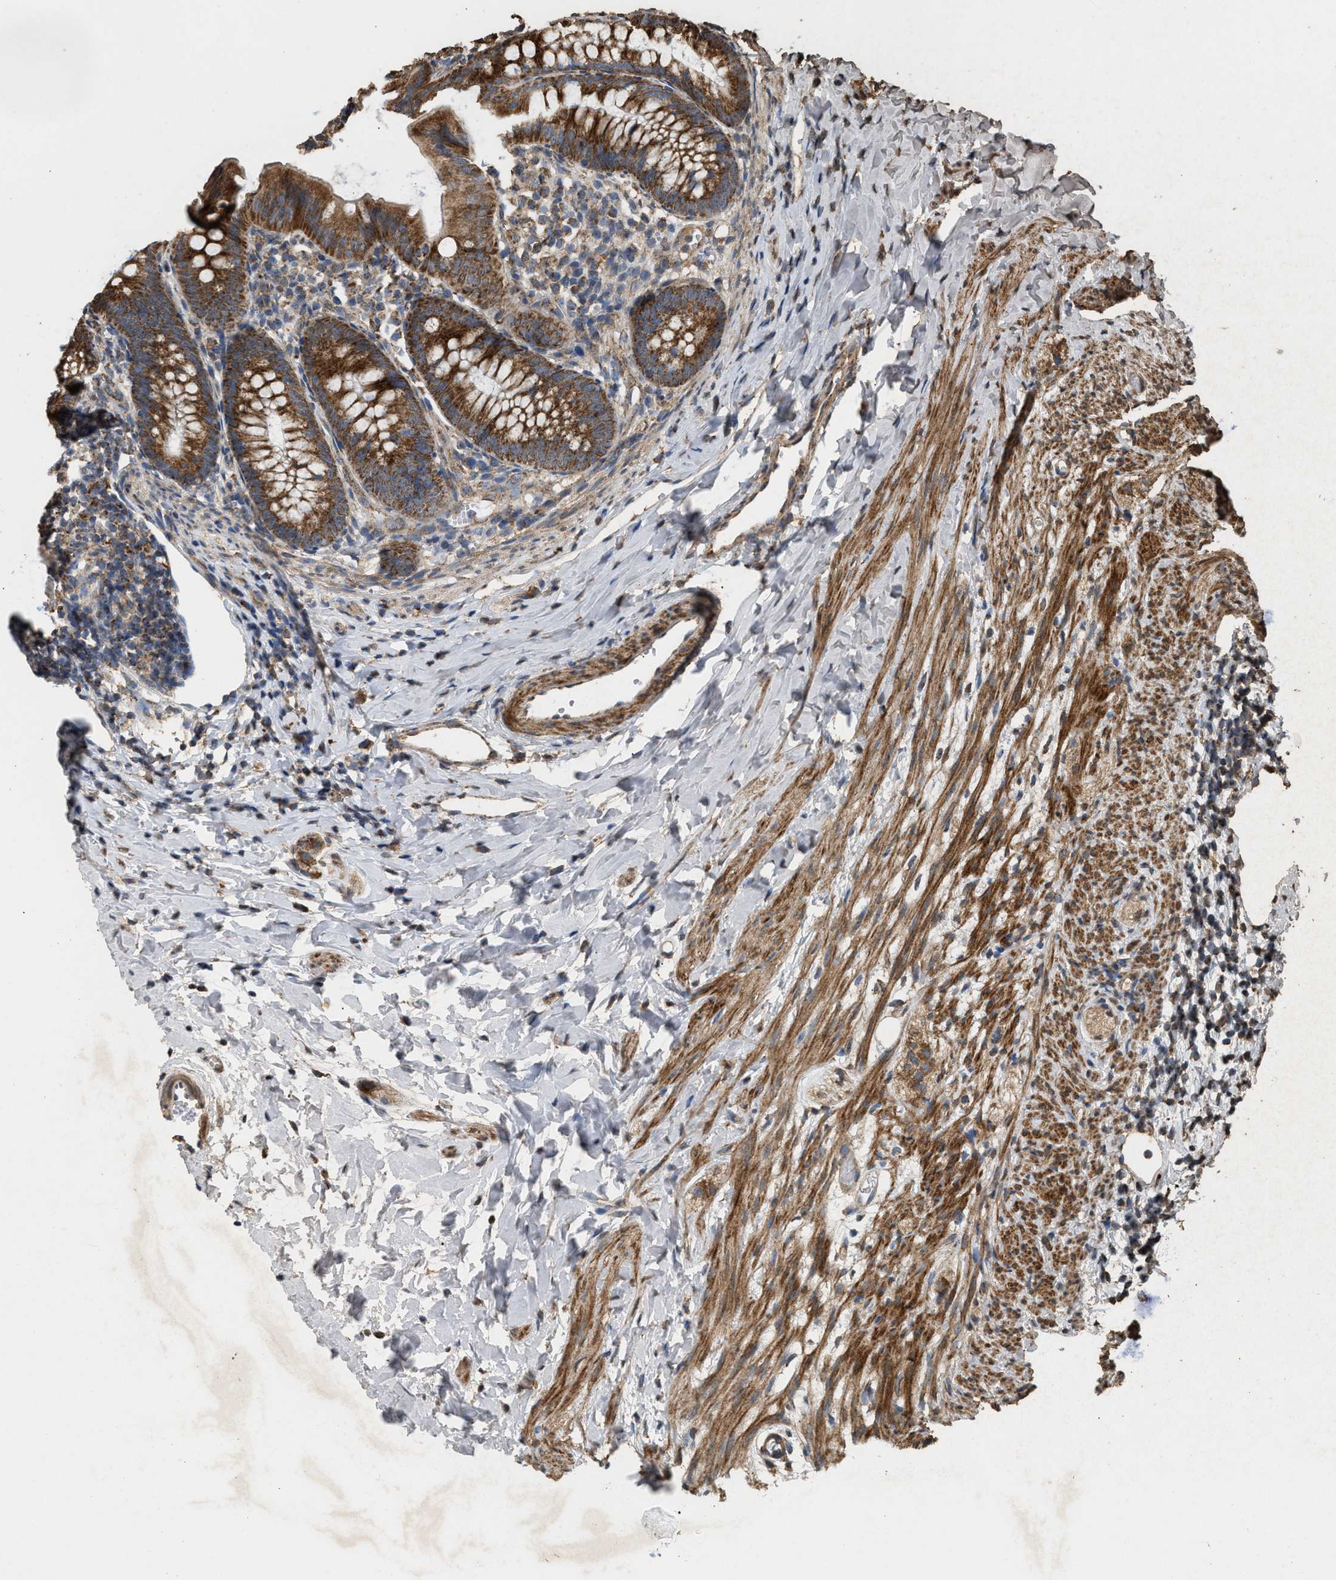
{"staining": {"intensity": "strong", "quantity": ">75%", "location": "cytoplasmic/membranous"}, "tissue": "appendix", "cell_type": "Glandular cells", "image_type": "normal", "snomed": [{"axis": "morphology", "description": "Normal tissue, NOS"}, {"axis": "topography", "description": "Appendix"}], "caption": "Appendix stained for a protein (brown) exhibits strong cytoplasmic/membranous positive expression in approximately >75% of glandular cells.", "gene": "TACO1", "patient": {"sex": "male", "age": 1}}